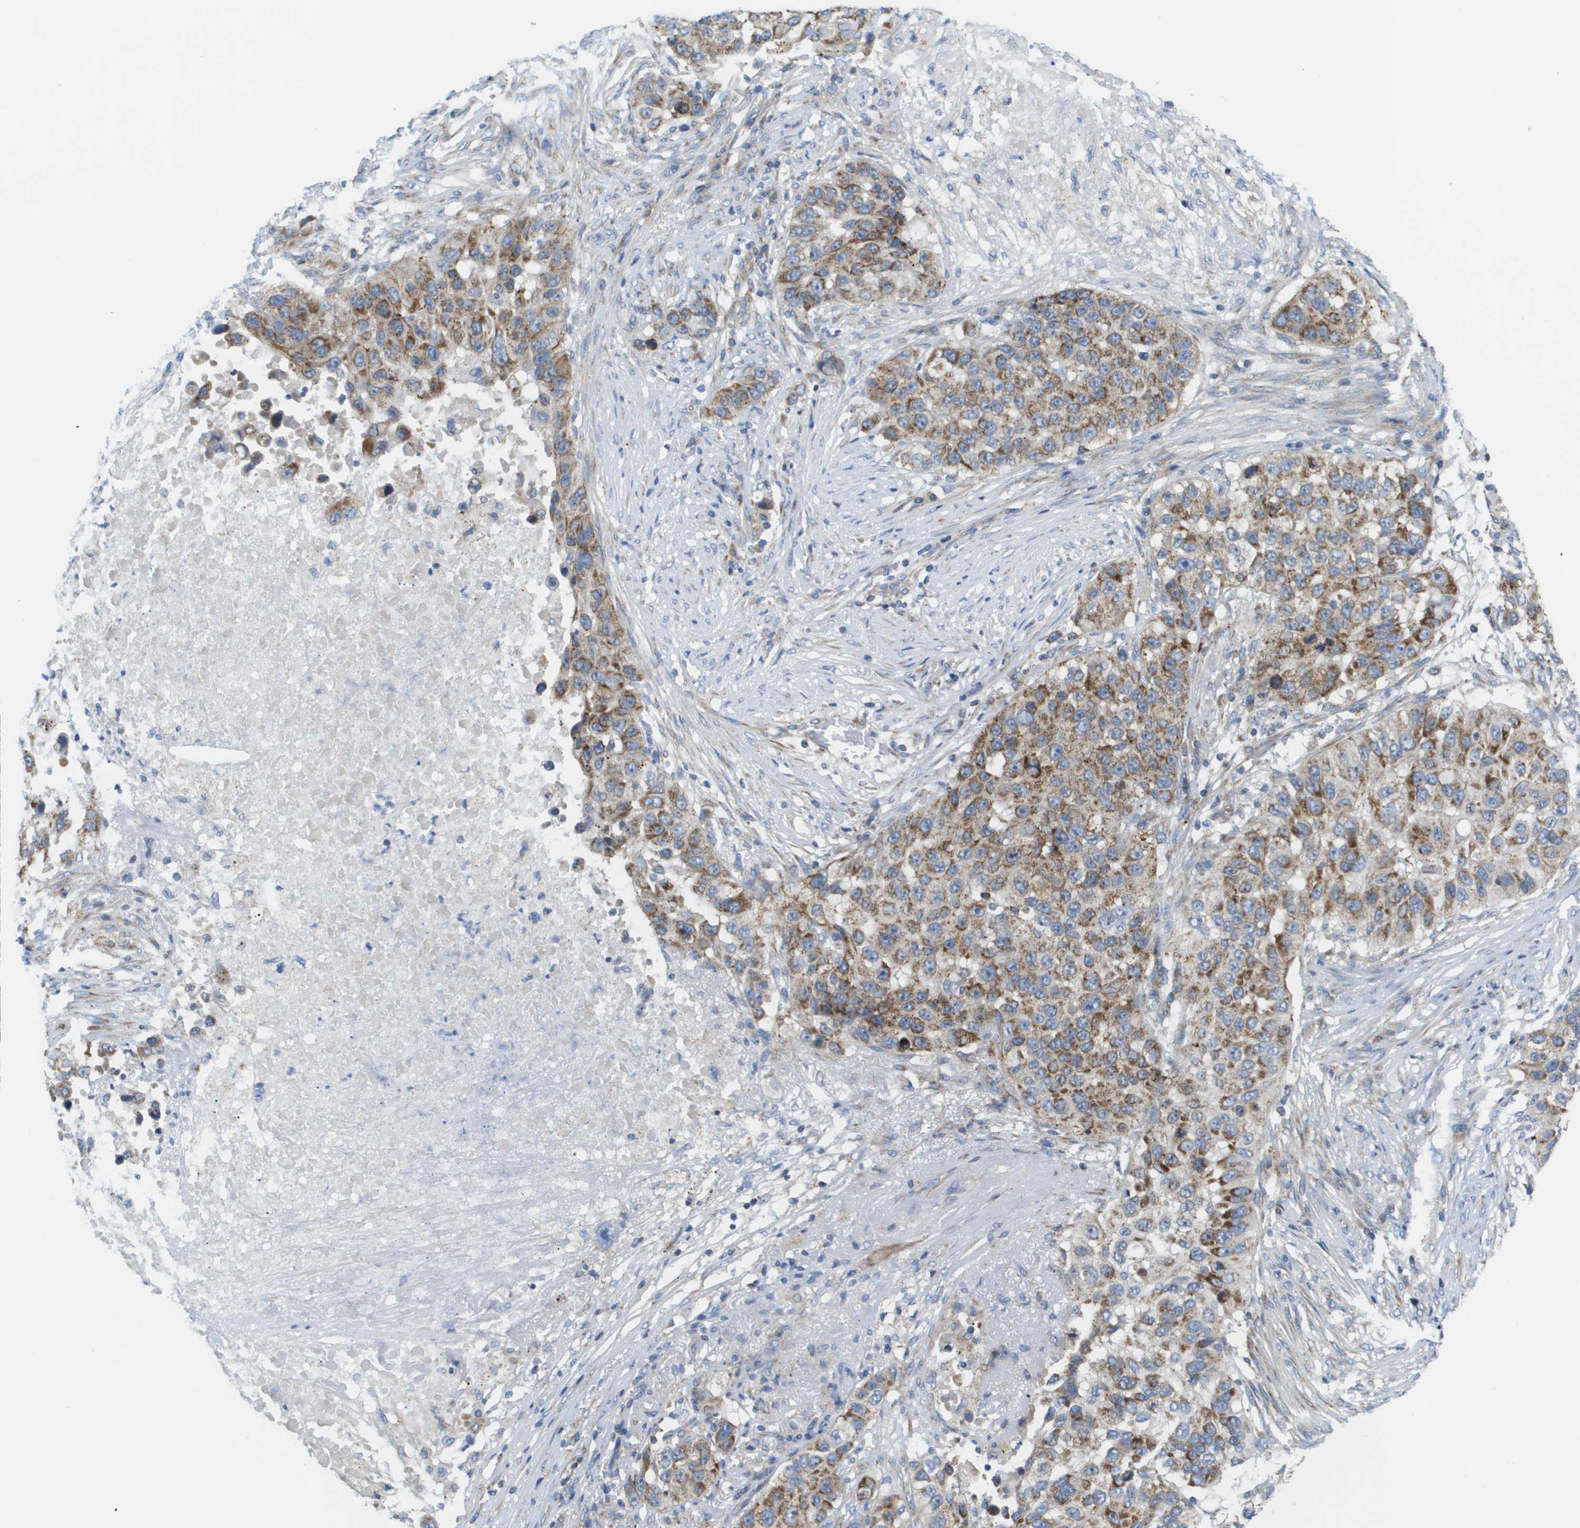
{"staining": {"intensity": "moderate", "quantity": ">75%", "location": "cytoplasmic/membranous"}, "tissue": "lung cancer", "cell_type": "Tumor cells", "image_type": "cancer", "snomed": [{"axis": "morphology", "description": "Squamous cell carcinoma, NOS"}, {"axis": "topography", "description": "Lung"}], "caption": "High-magnification brightfield microscopy of lung squamous cell carcinoma stained with DAB (3,3'-diaminobenzidine) (brown) and counterstained with hematoxylin (blue). tumor cells exhibit moderate cytoplasmic/membranous expression is identified in approximately>75% of cells.", "gene": "FIS1", "patient": {"sex": "male", "age": 57}}